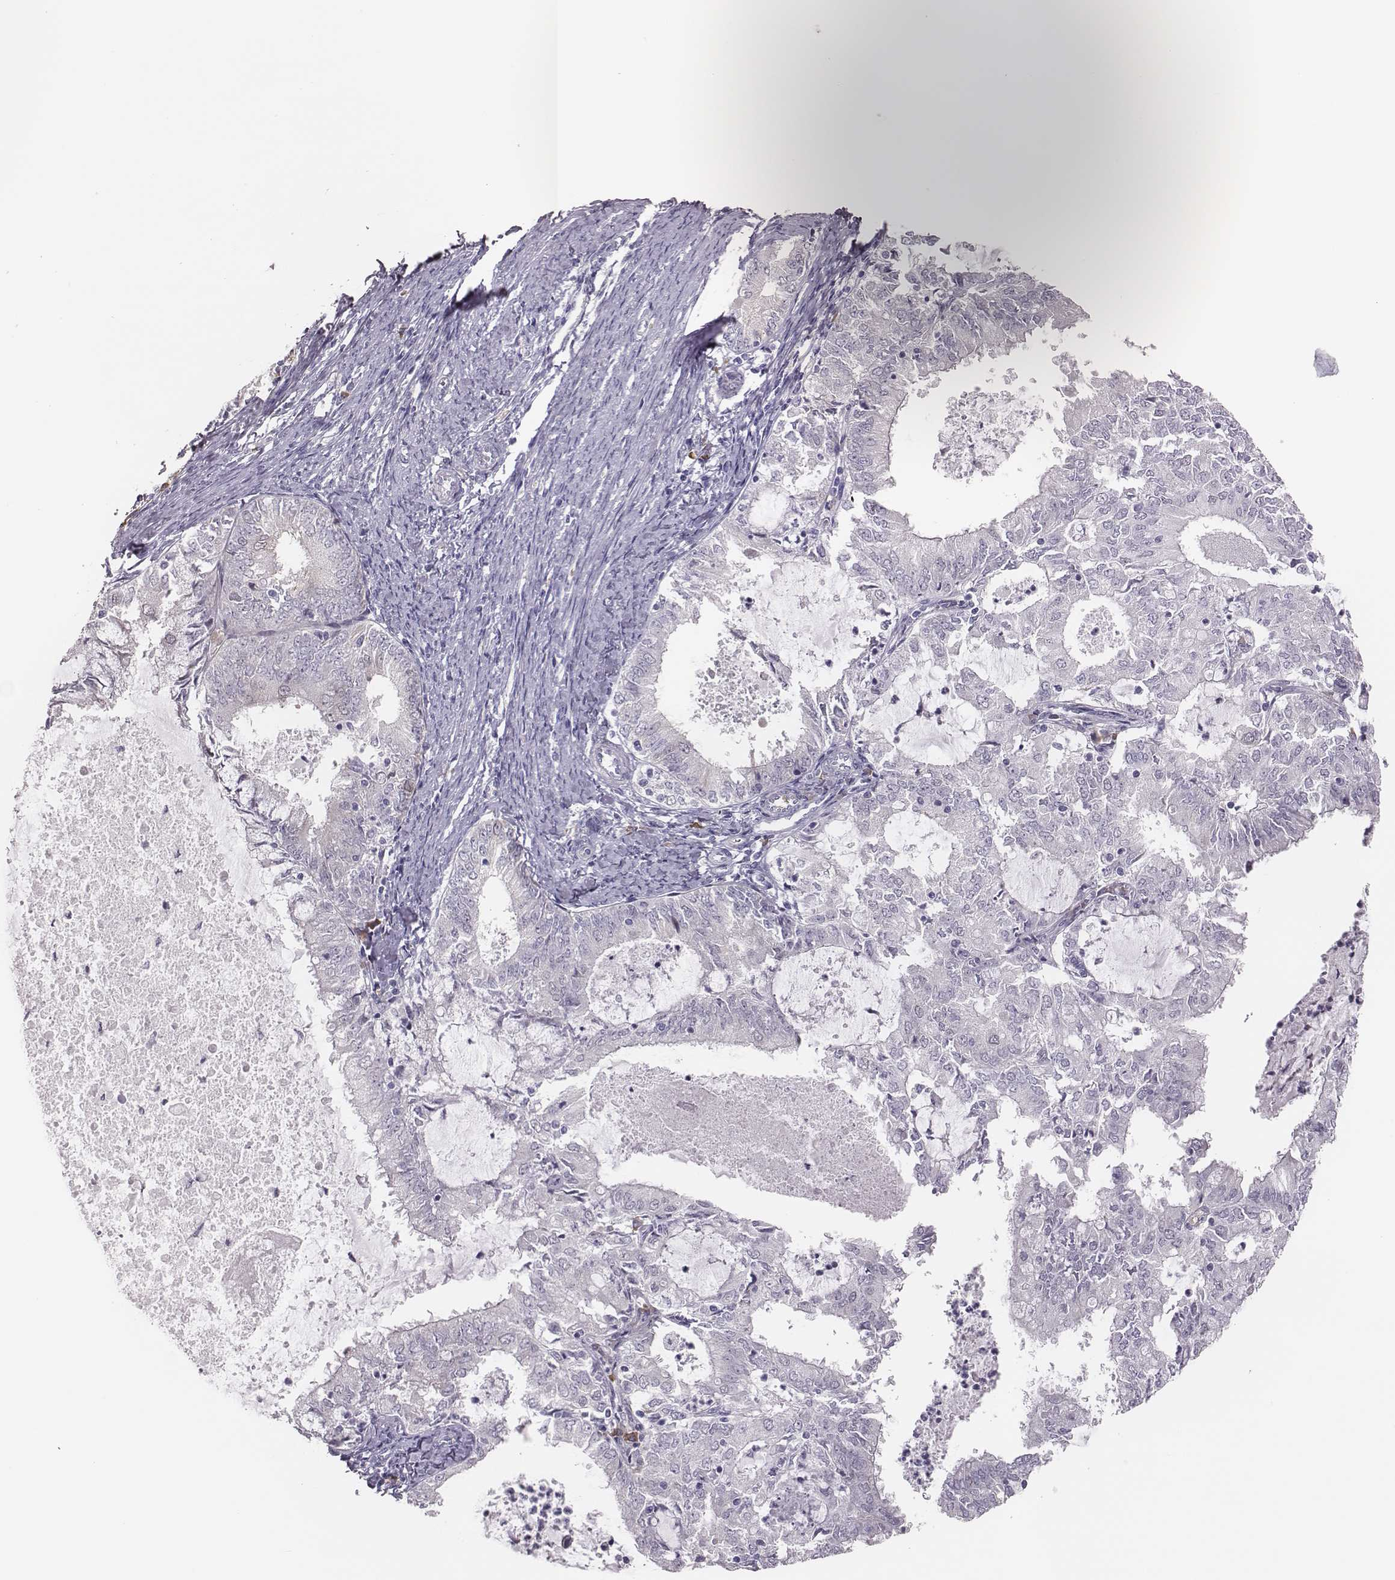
{"staining": {"intensity": "negative", "quantity": "none", "location": "none"}, "tissue": "endometrial cancer", "cell_type": "Tumor cells", "image_type": "cancer", "snomed": [{"axis": "morphology", "description": "Adenocarcinoma, NOS"}, {"axis": "topography", "description": "Endometrium"}], "caption": "An immunohistochemistry photomicrograph of adenocarcinoma (endometrial) is shown. There is no staining in tumor cells of adenocarcinoma (endometrial). Brightfield microscopy of immunohistochemistry stained with DAB (3,3'-diaminobenzidine) (brown) and hematoxylin (blue), captured at high magnification.", "gene": "PBK", "patient": {"sex": "female", "age": 57}}